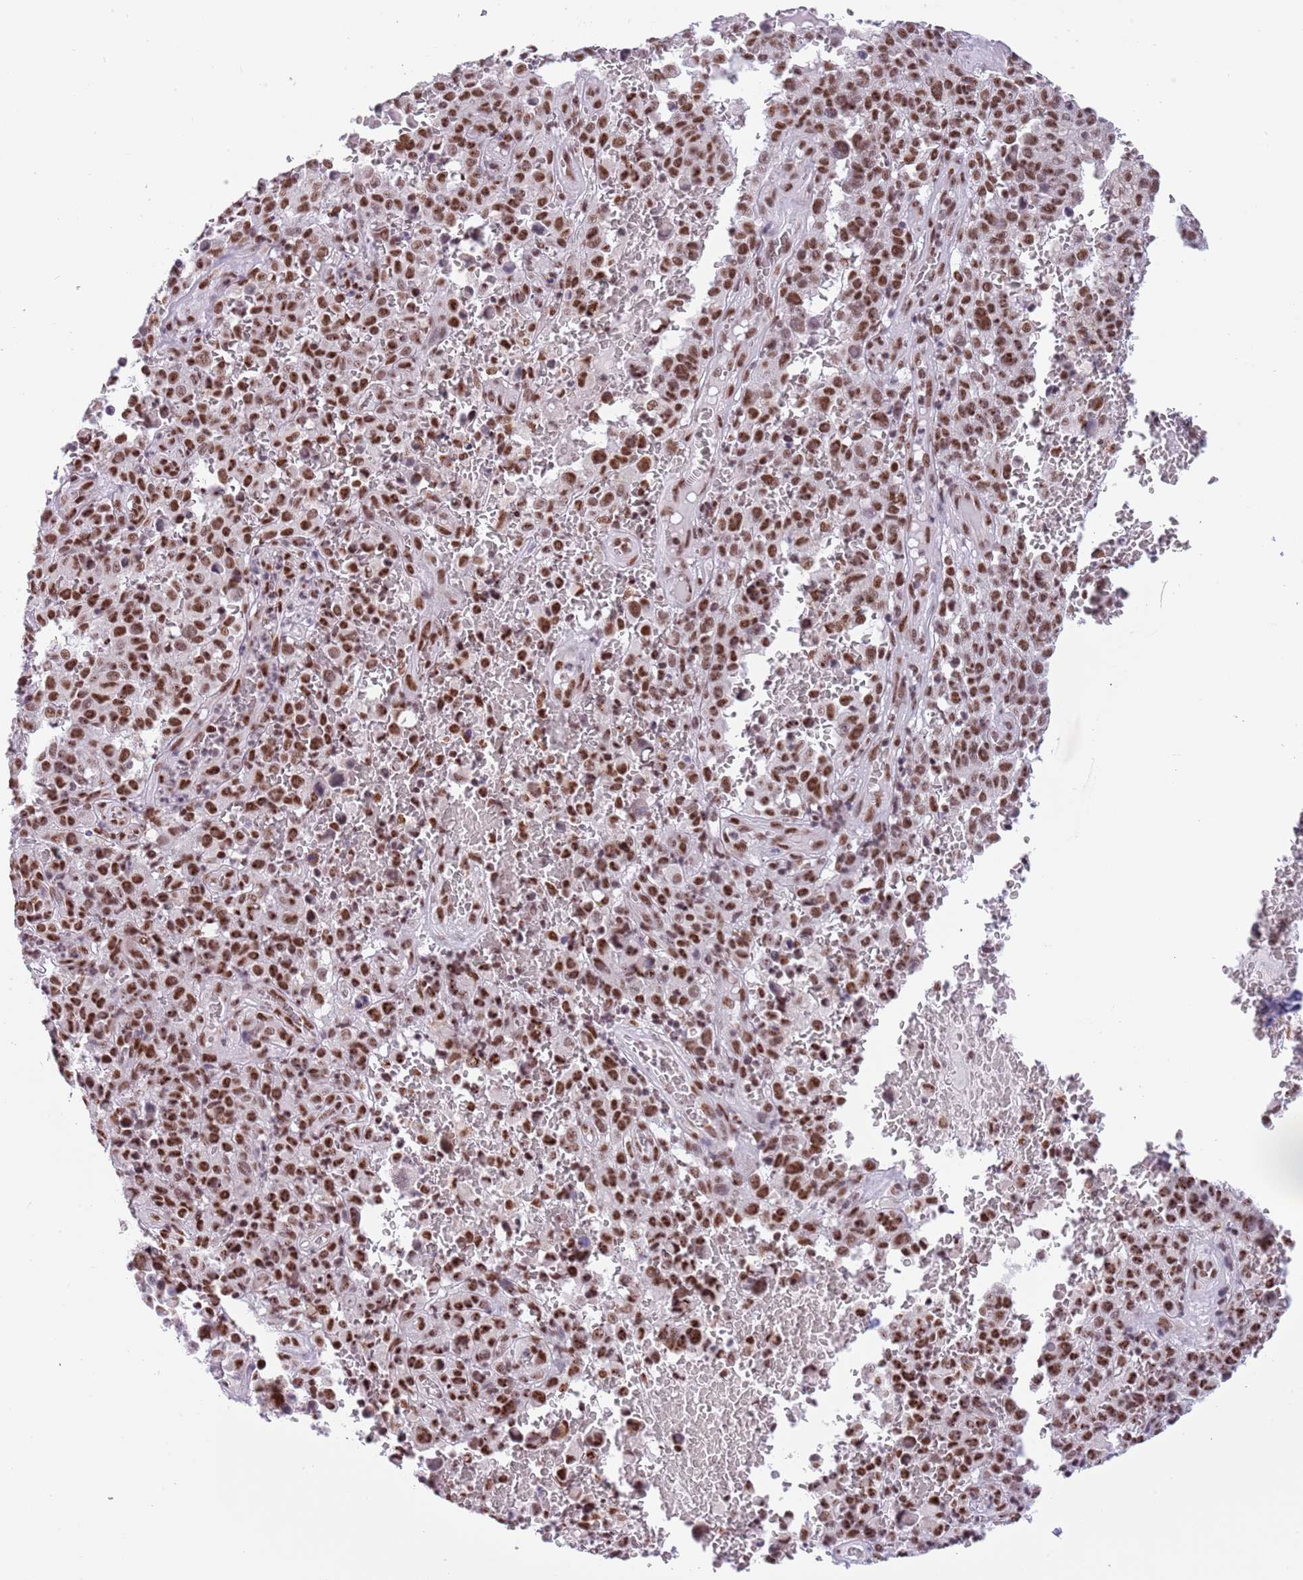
{"staining": {"intensity": "moderate", "quantity": ">75%", "location": "nuclear"}, "tissue": "melanoma", "cell_type": "Tumor cells", "image_type": "cancer", "snomed": [{"axis": "morphology", "description": "Malignant melanoma, NOS"}, {"axis": "topography", "description": "Skin"}], "caption": "The image shows immunohistochemical staining of melanoma. There is moderate nuclear expression is appreciated in about >75% of tumor cells.", "gene": "SF3A2", "patient": {"sex": "female", "age": 82}}